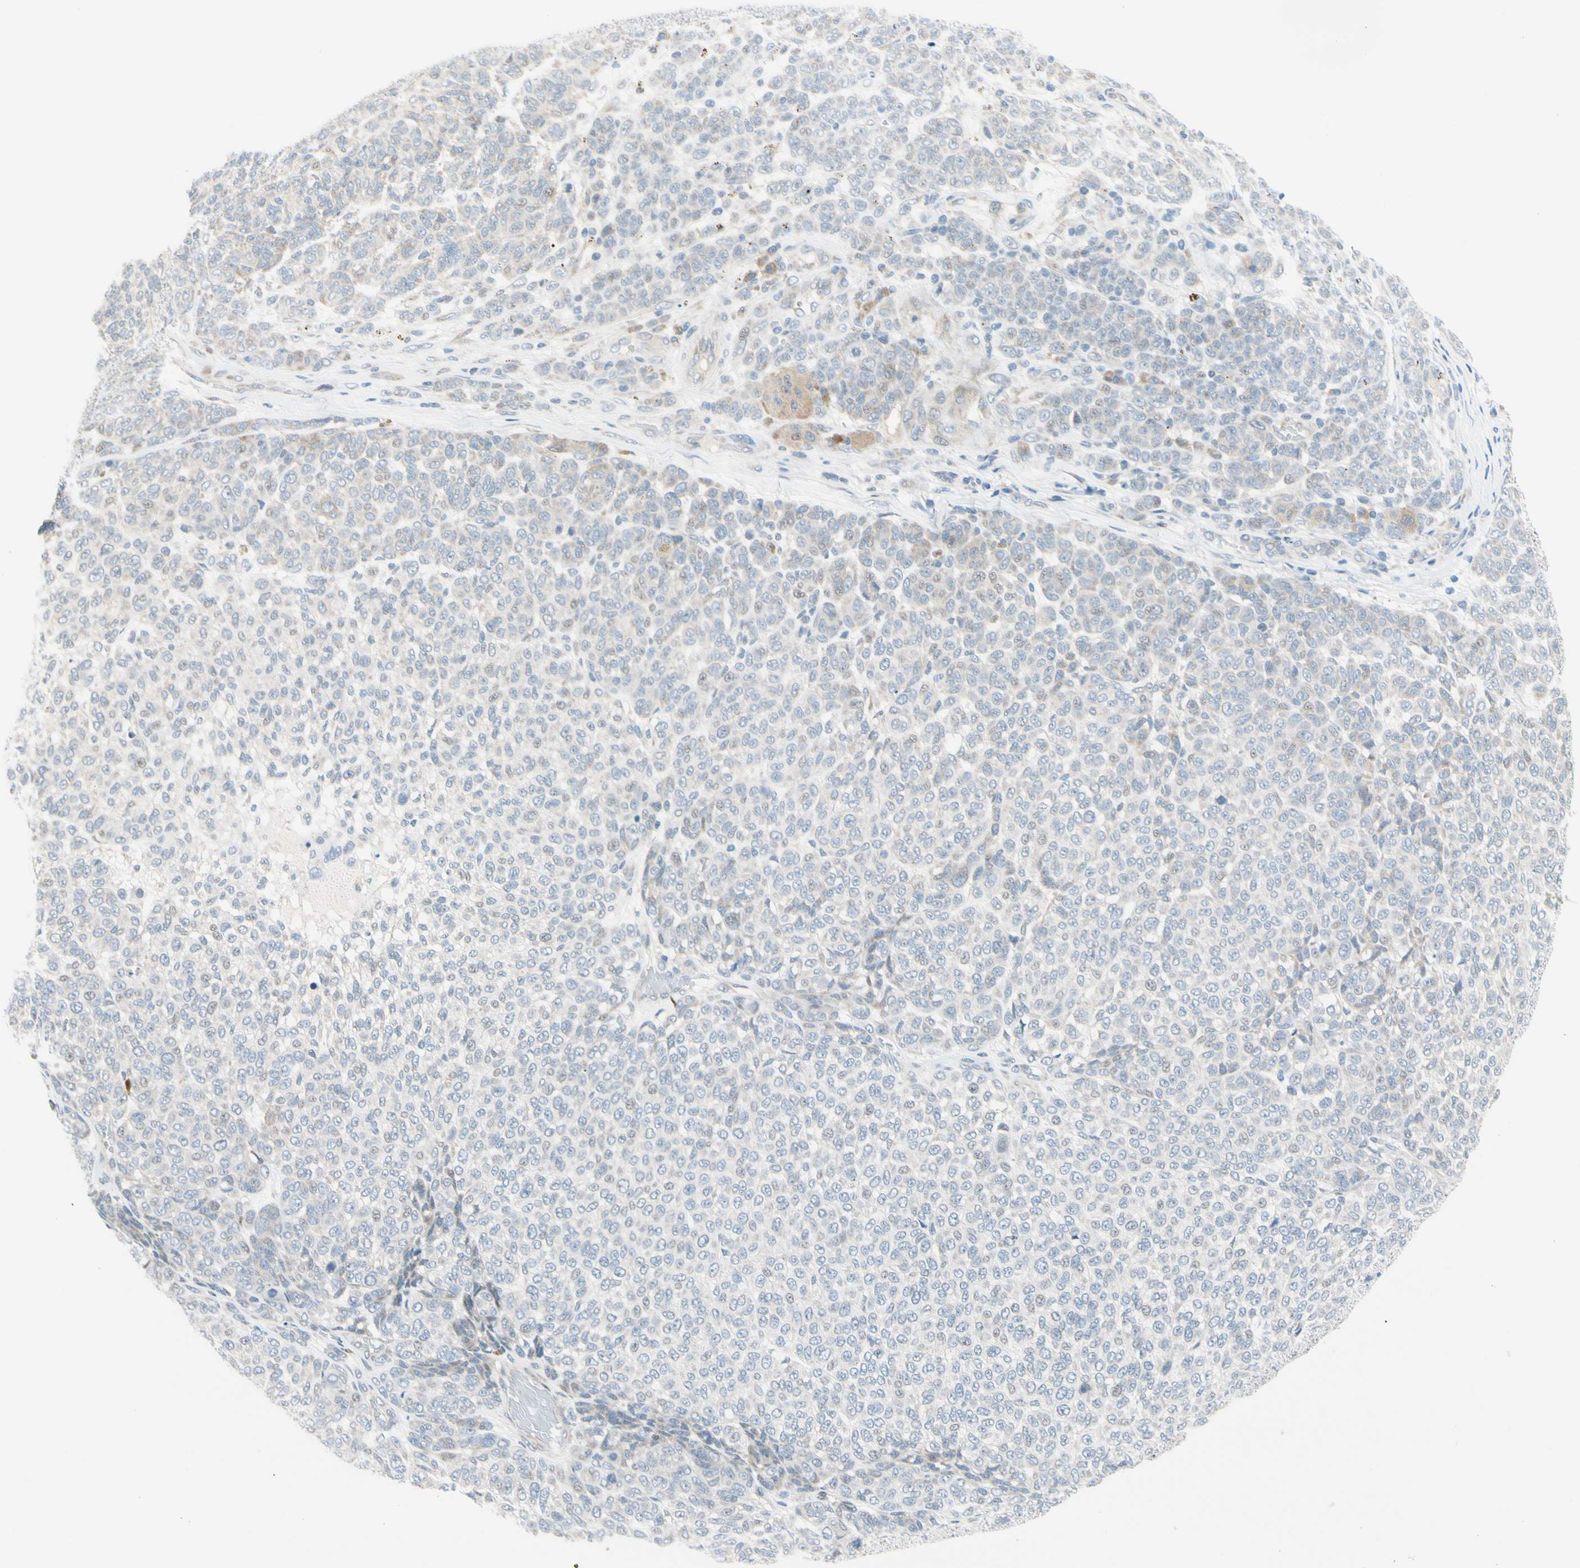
{"staining": {"intensity": "negative", "quantity": "none", "location": "none"}, "tissue": "melanoma", "cell_type": "Tumor cells", "image_type": "cancer", "snomed": [{"axis": "morphology", "description": "Malignant melanoma, NOS"}, {"axis": "topography", "description": "Skin"}], "caption": "Tumor cells show no significant positivity in melanoma. The staining is performed using DAB (3,3'-diaminobenzidine) brown chromogen with nuclei counter-stained in using hematoxylin.", "gene": "CFAP36", "patient": {"sex": "male", "age": 59}}